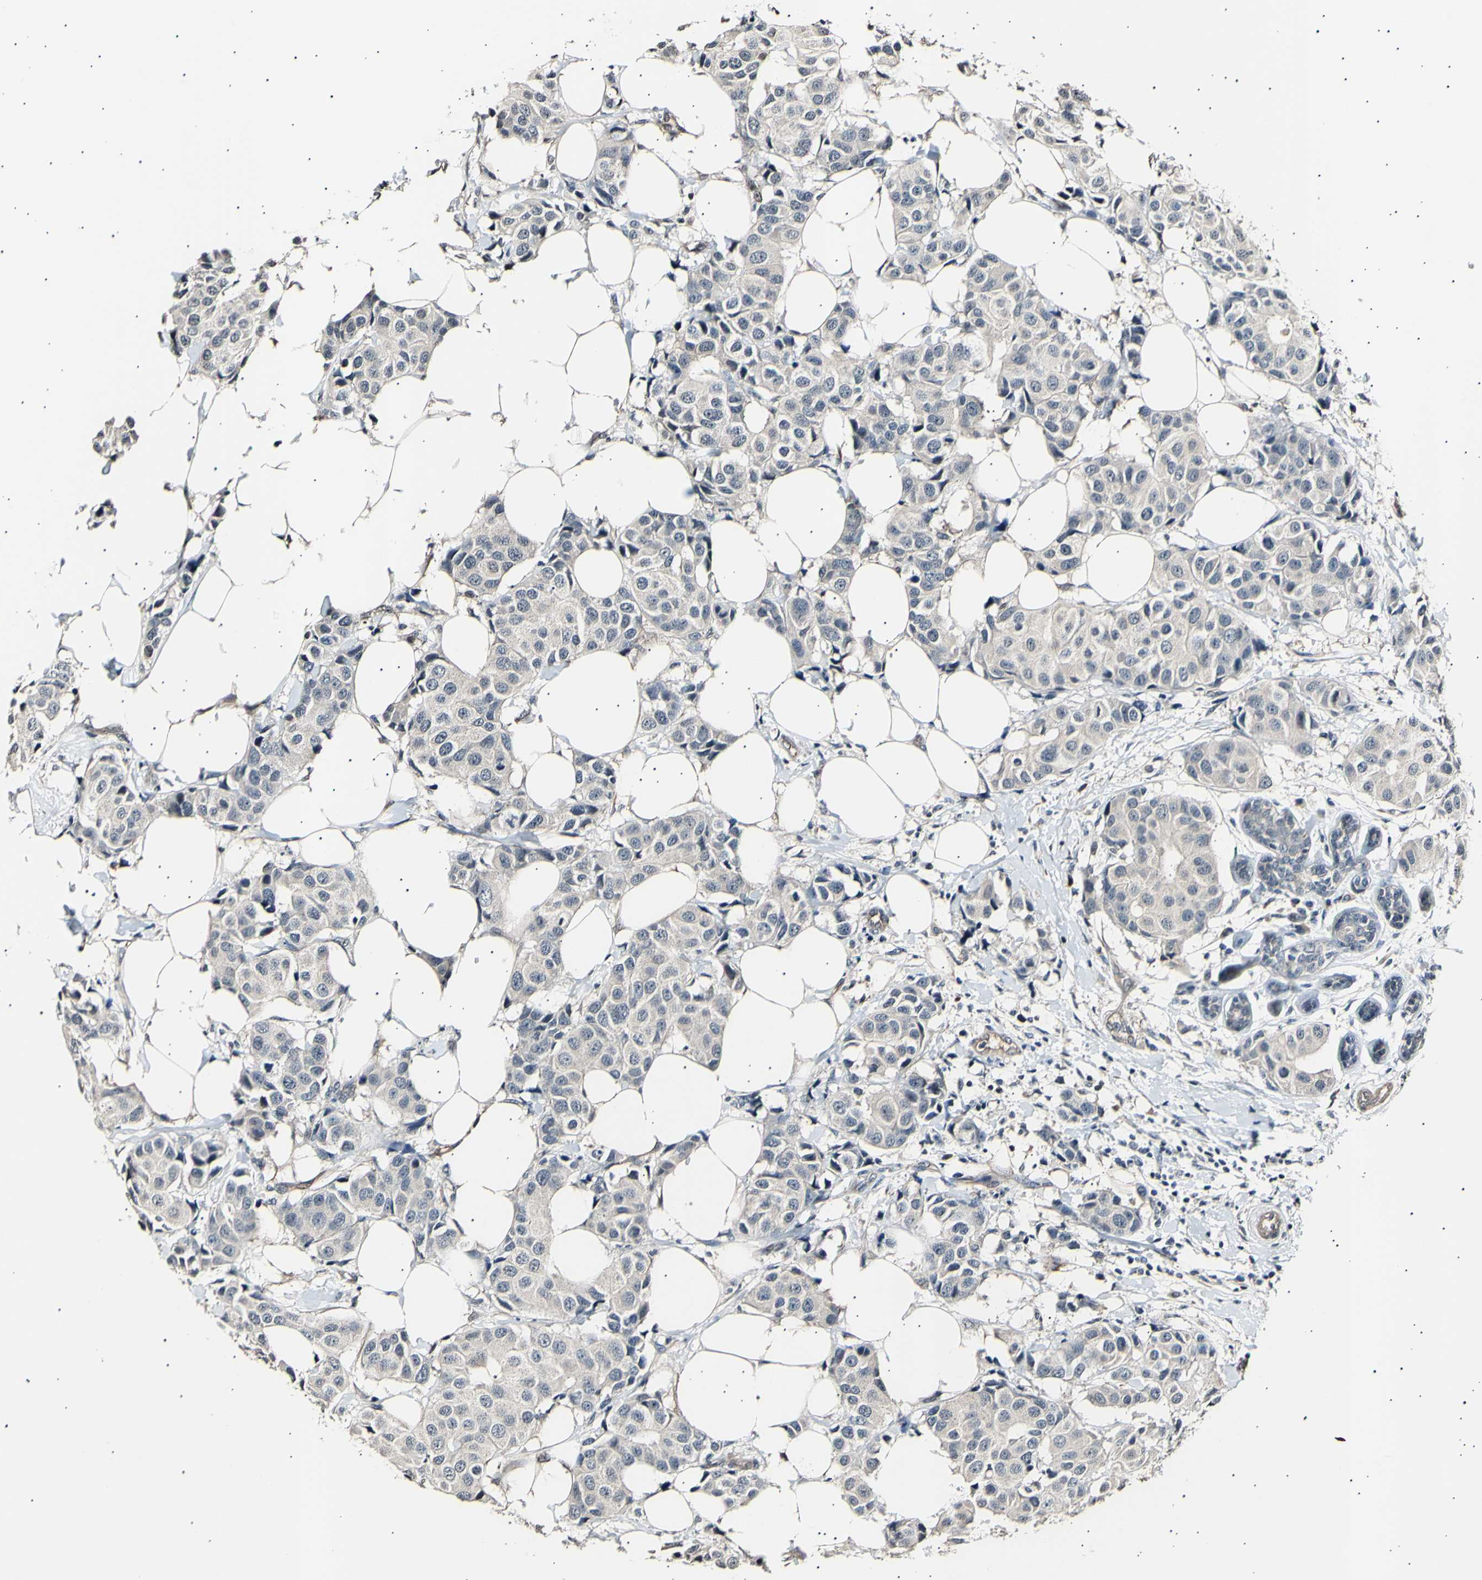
{"staining": {"intensity": "weak", "quantity": ">75%", "location": "cytoplasmic/membranous"}, "tissue": "breast cancer", "cell_type": "Tumor cells", "image_type": "cancer", "snomed": [{"axis": "morphology", "description": "Normal tissue, NOS"}, {"axis": "morphology", "description": "Duct carcinoma"}, {"axis": "topography", "description": "Breast"}], "caption": "The histopathology image shows staining of breast intraductal carcinoma, revealing weak cytoplasmic/membranous protein expression (brown color) within tumor cells.", "gene": "AK1", "patient": {"sex": "female", "age": 39}}